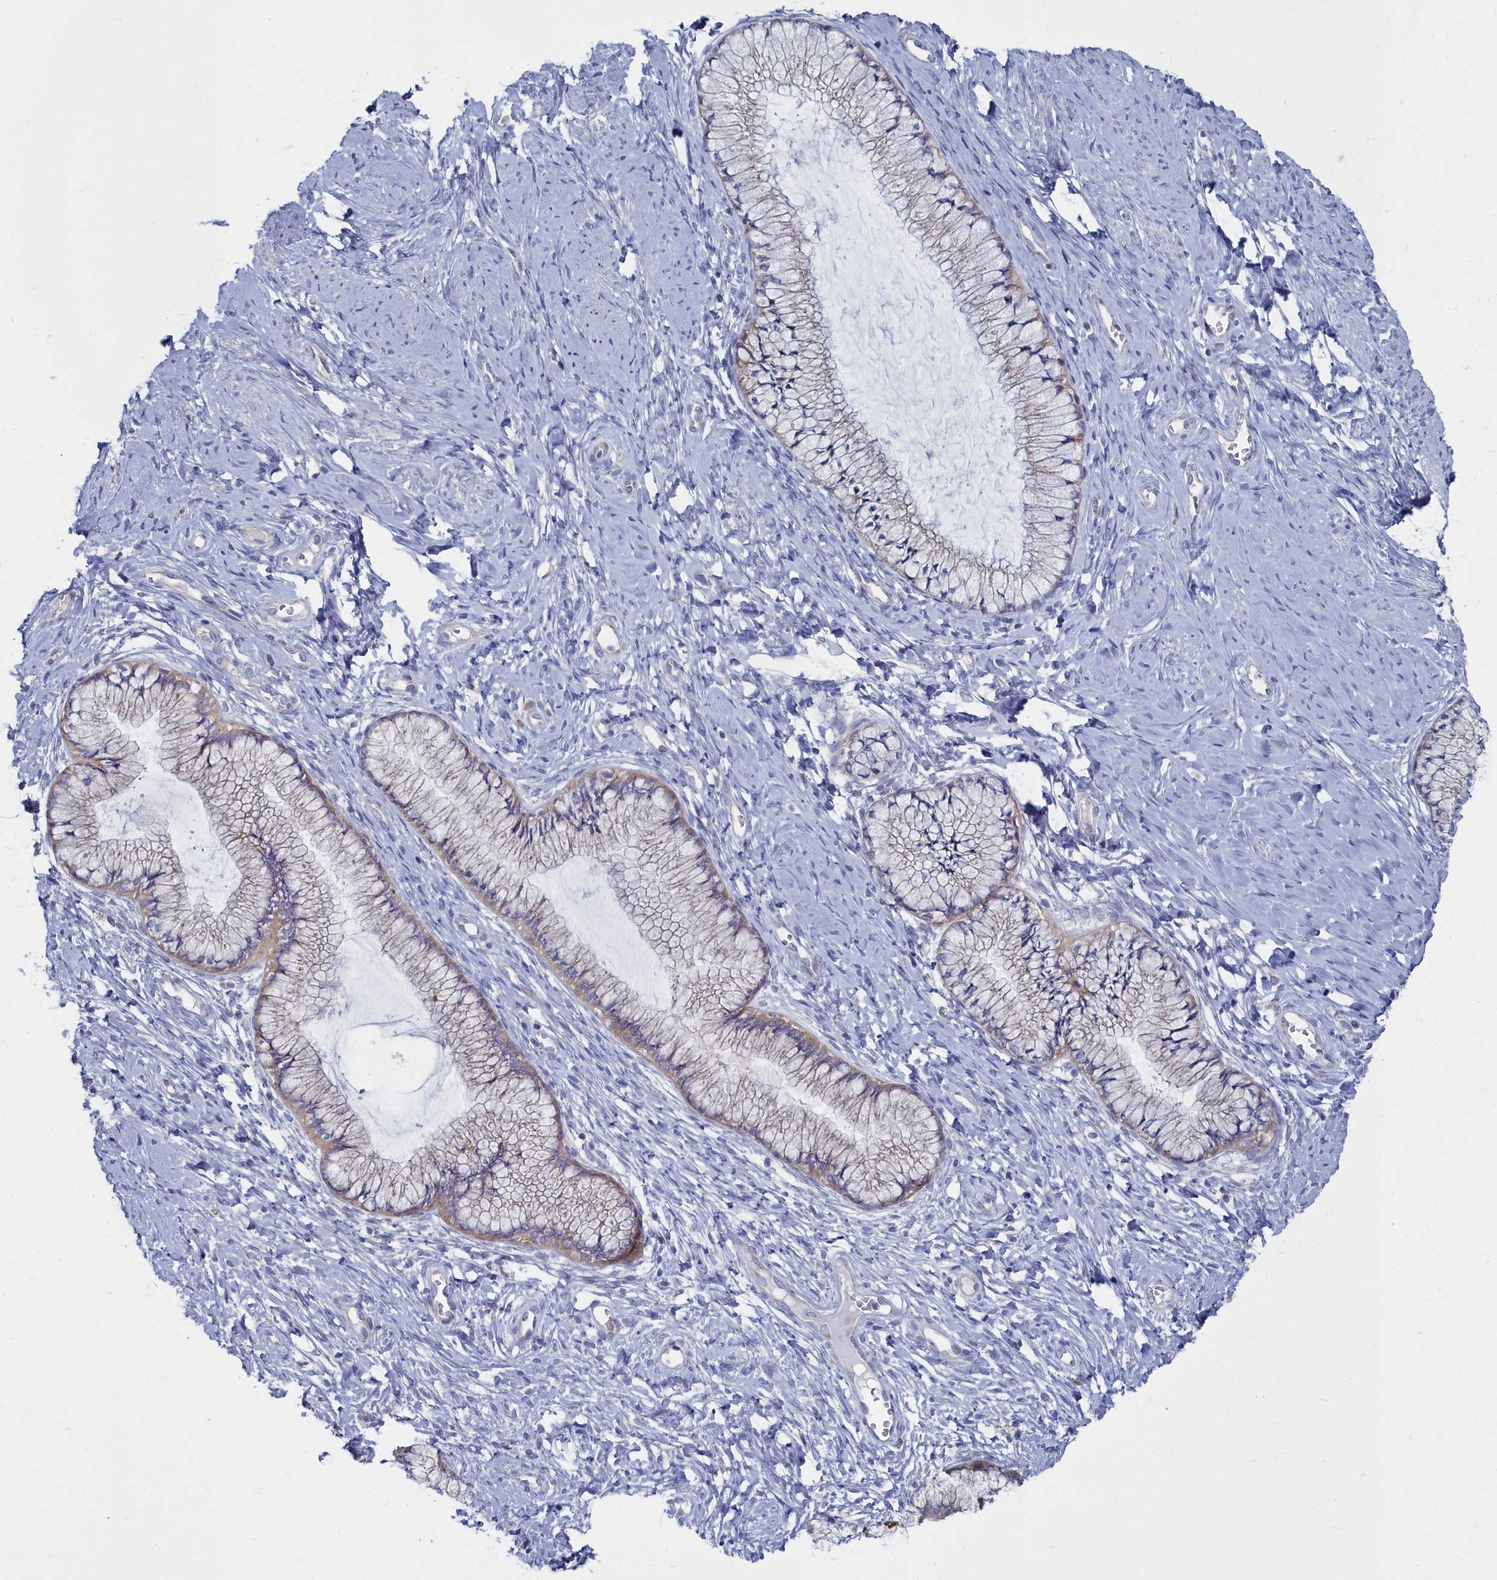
{"staining": {"intensity": "weak", "quantity": "25%-75%", "location": "cytoplasmic/membranous"}, "tissue": "cervix", "cell_type": "Glandular cells", "image_type": "normal", "snomed": [{"axis": "morphology", "description": "Normal tissue, NOS"}, {"axis": "topography", "description": "Cervix"}], "caption": "Cervix stained for a protein displays weak cytoplasmic/membranous positivity in glandular cells. (brown staining indicates protein expression, while blue staining denotes nuclei).", "gene": "CCDC149", "patient": {"sex": "female", "age": 42}}